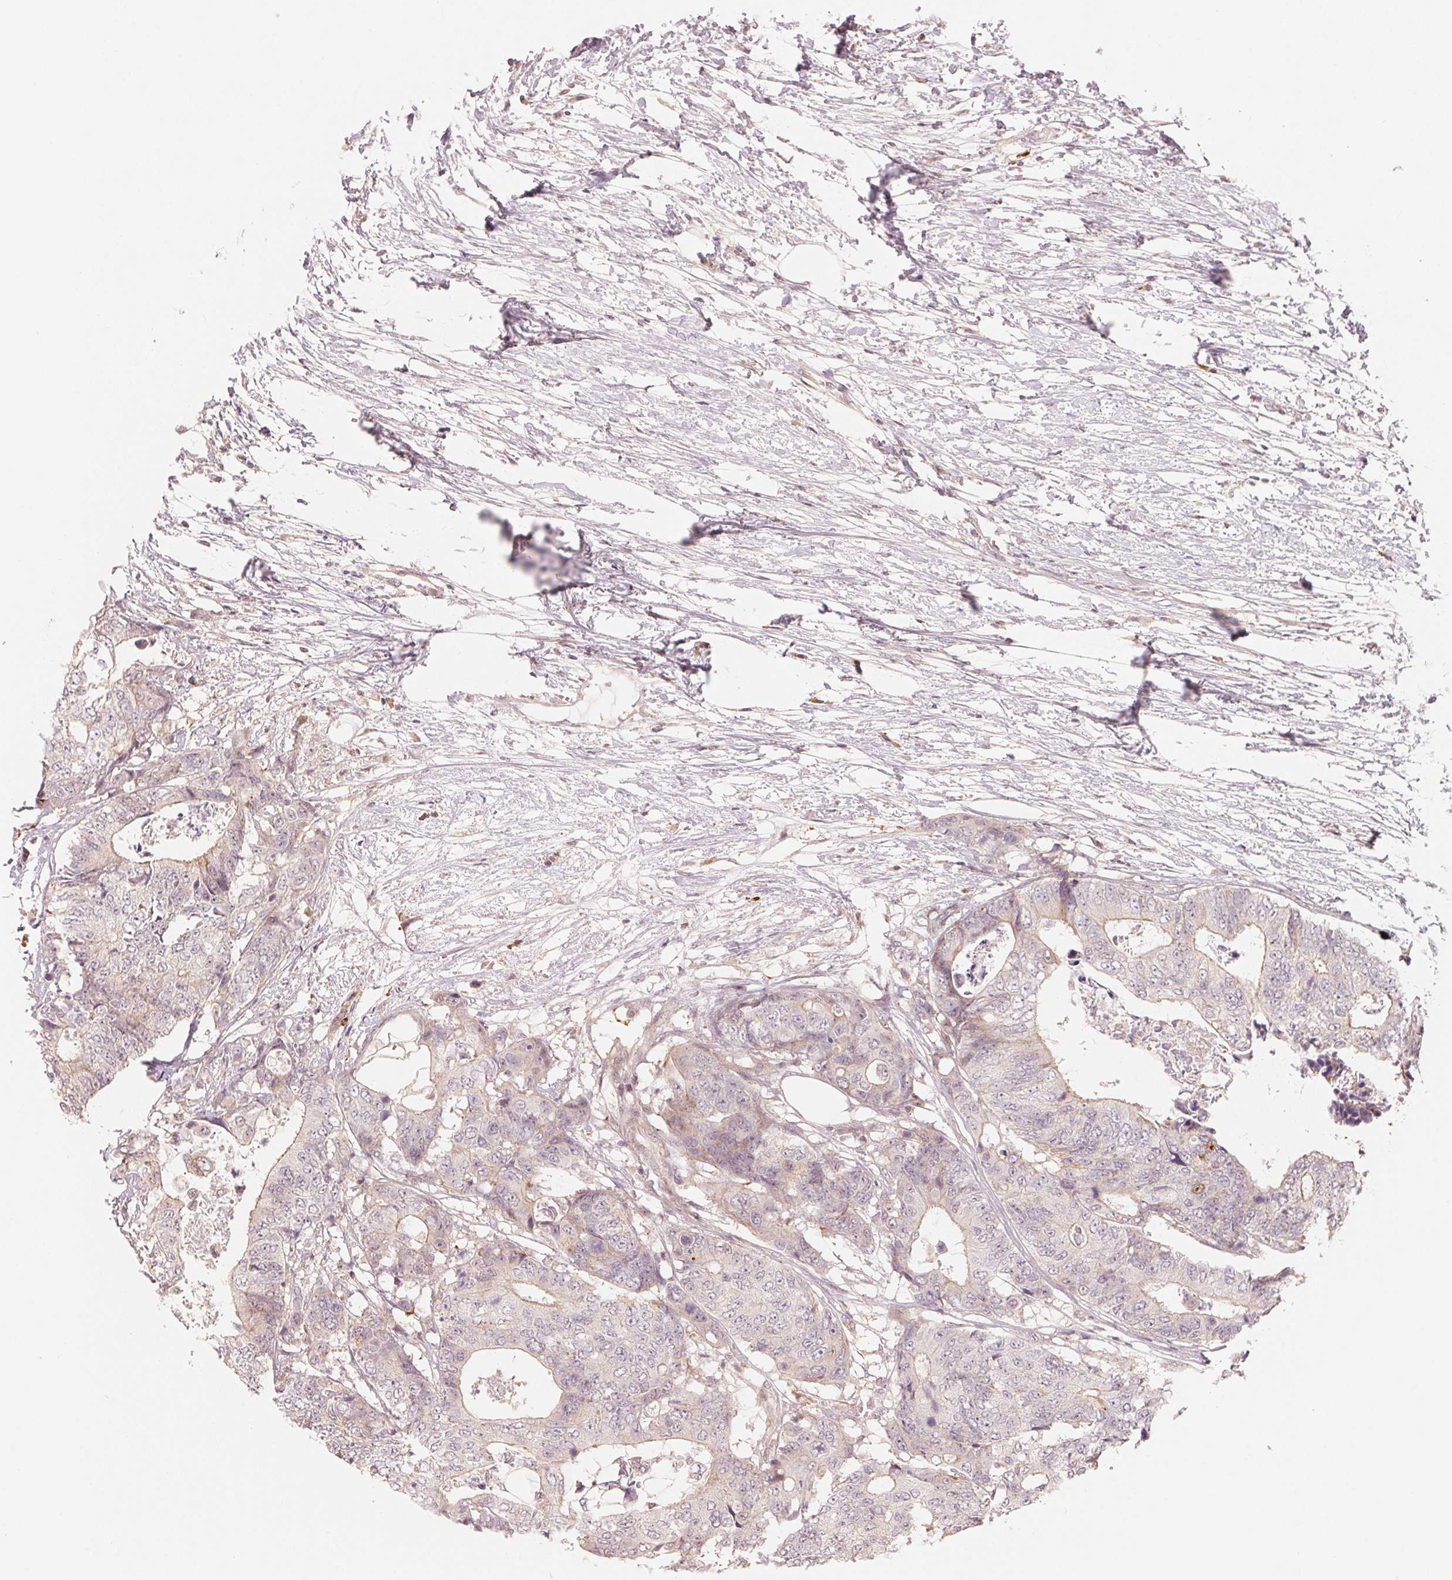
{"staining": {"intensity": "weak", "quantity": "<25%", "location": "cytoplasmic/membranous"}, "tissue": "colorectal cancer", "cell_type": "Tumor cells", "image_type": "cancer", "snomed": [{"axis": "morphology", "description": "Adenocarcinoma, NOS"}, {"axis": "topography", "description": "Colon"}], "caption": "High magnification brightfield microscopy of colorectal cancer (adenocarcinoma) stained with DAB (brown) and counterstained with hematoxylin (blue): tumor cells show no significant expression.", "gene": "PRKN", "patient": {"sex": "female", "age": 48}}